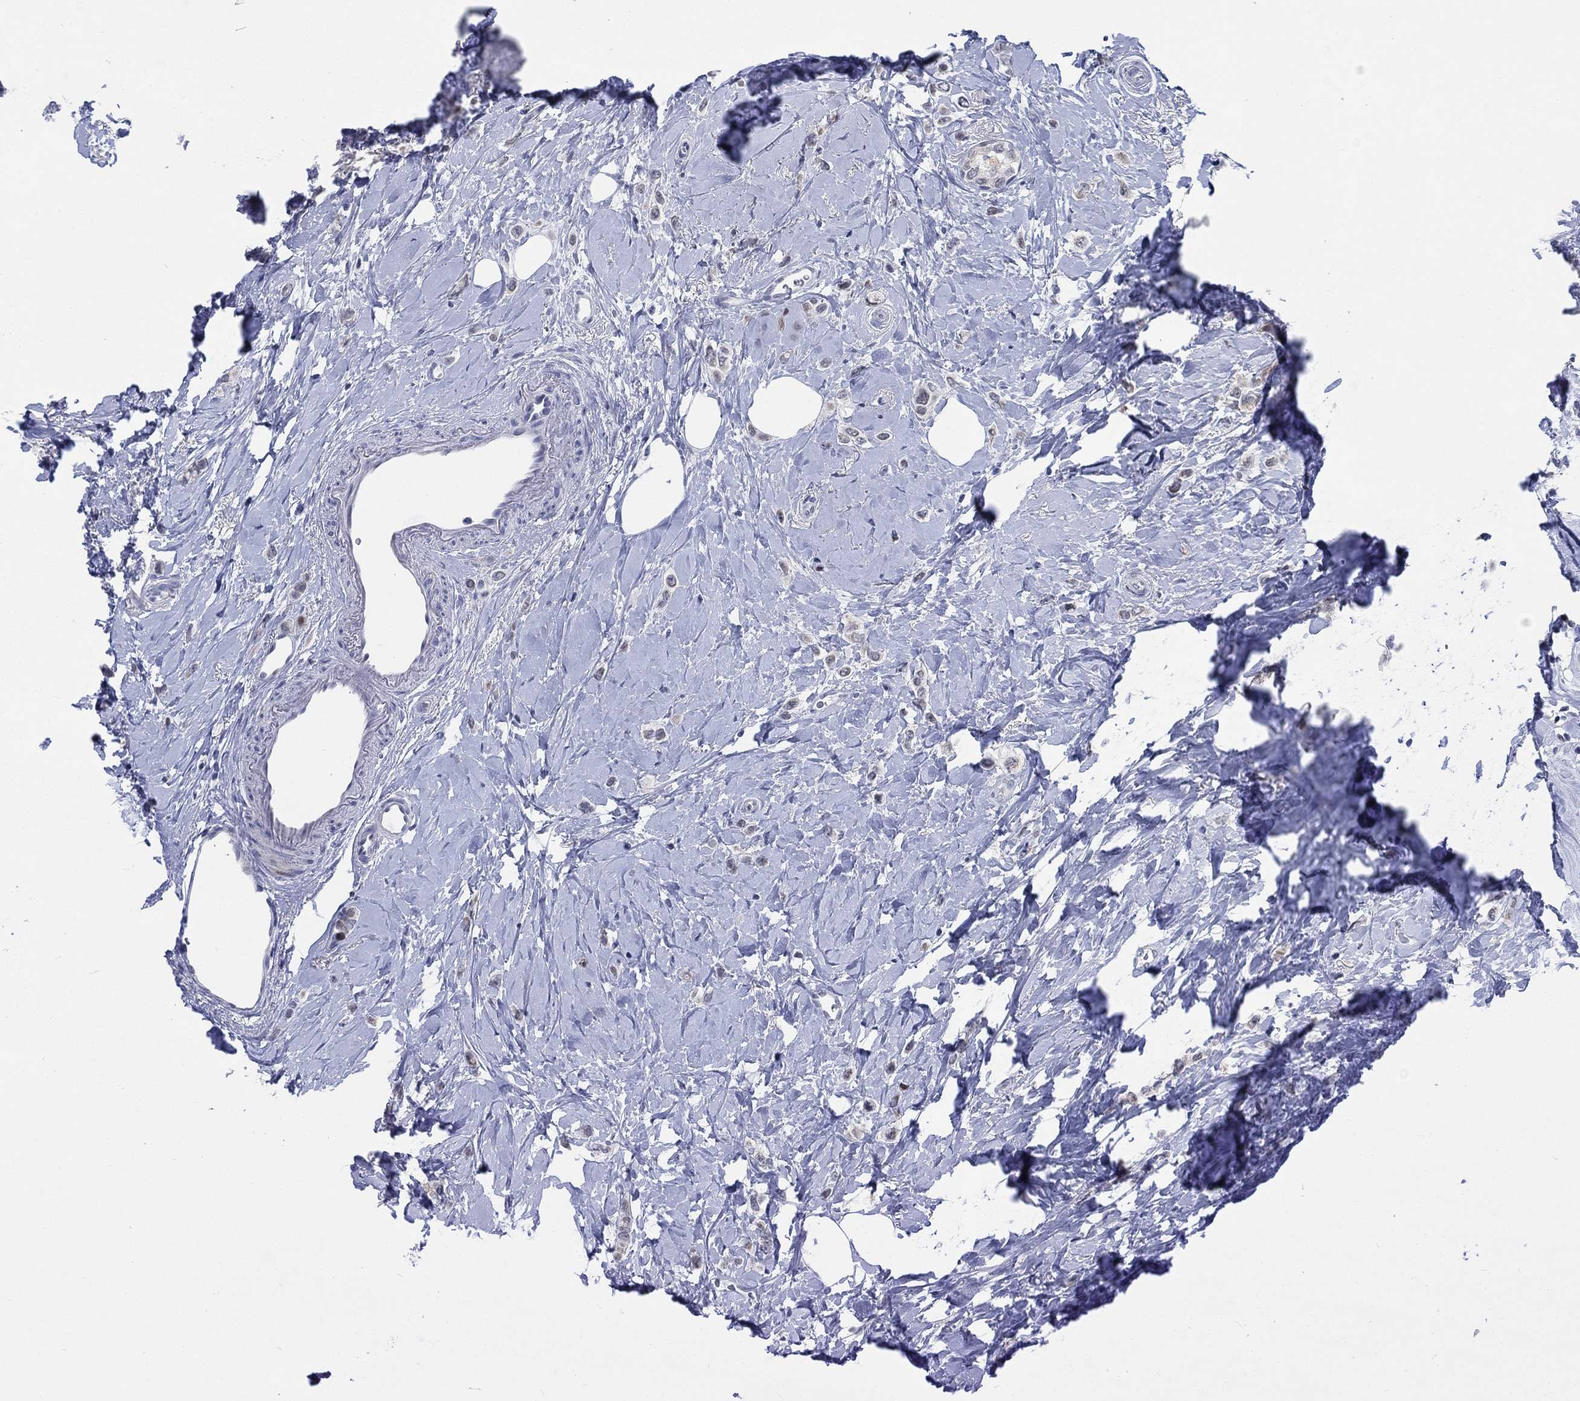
{"staining": {"intensity": "negative", "quantity": "none", "location": "none"}, "tissue": "breast cancer", "cell_type": "Tumor cells", "image_type": "cancer", "snomed": [{"axis": "morphology", "description": "Lobular carcinoma"}, {"axis": "topography", "description": "Breast"}], "caption": "IHC image of neoplastic tissue: human breast lobular carcinoma stained with DAB (3,3'-diaminobenzidine) demonstrates no significant protein staining in tumor cells.", "gene": "NEU3", "patient": {"sex": "female", "age": 66}}